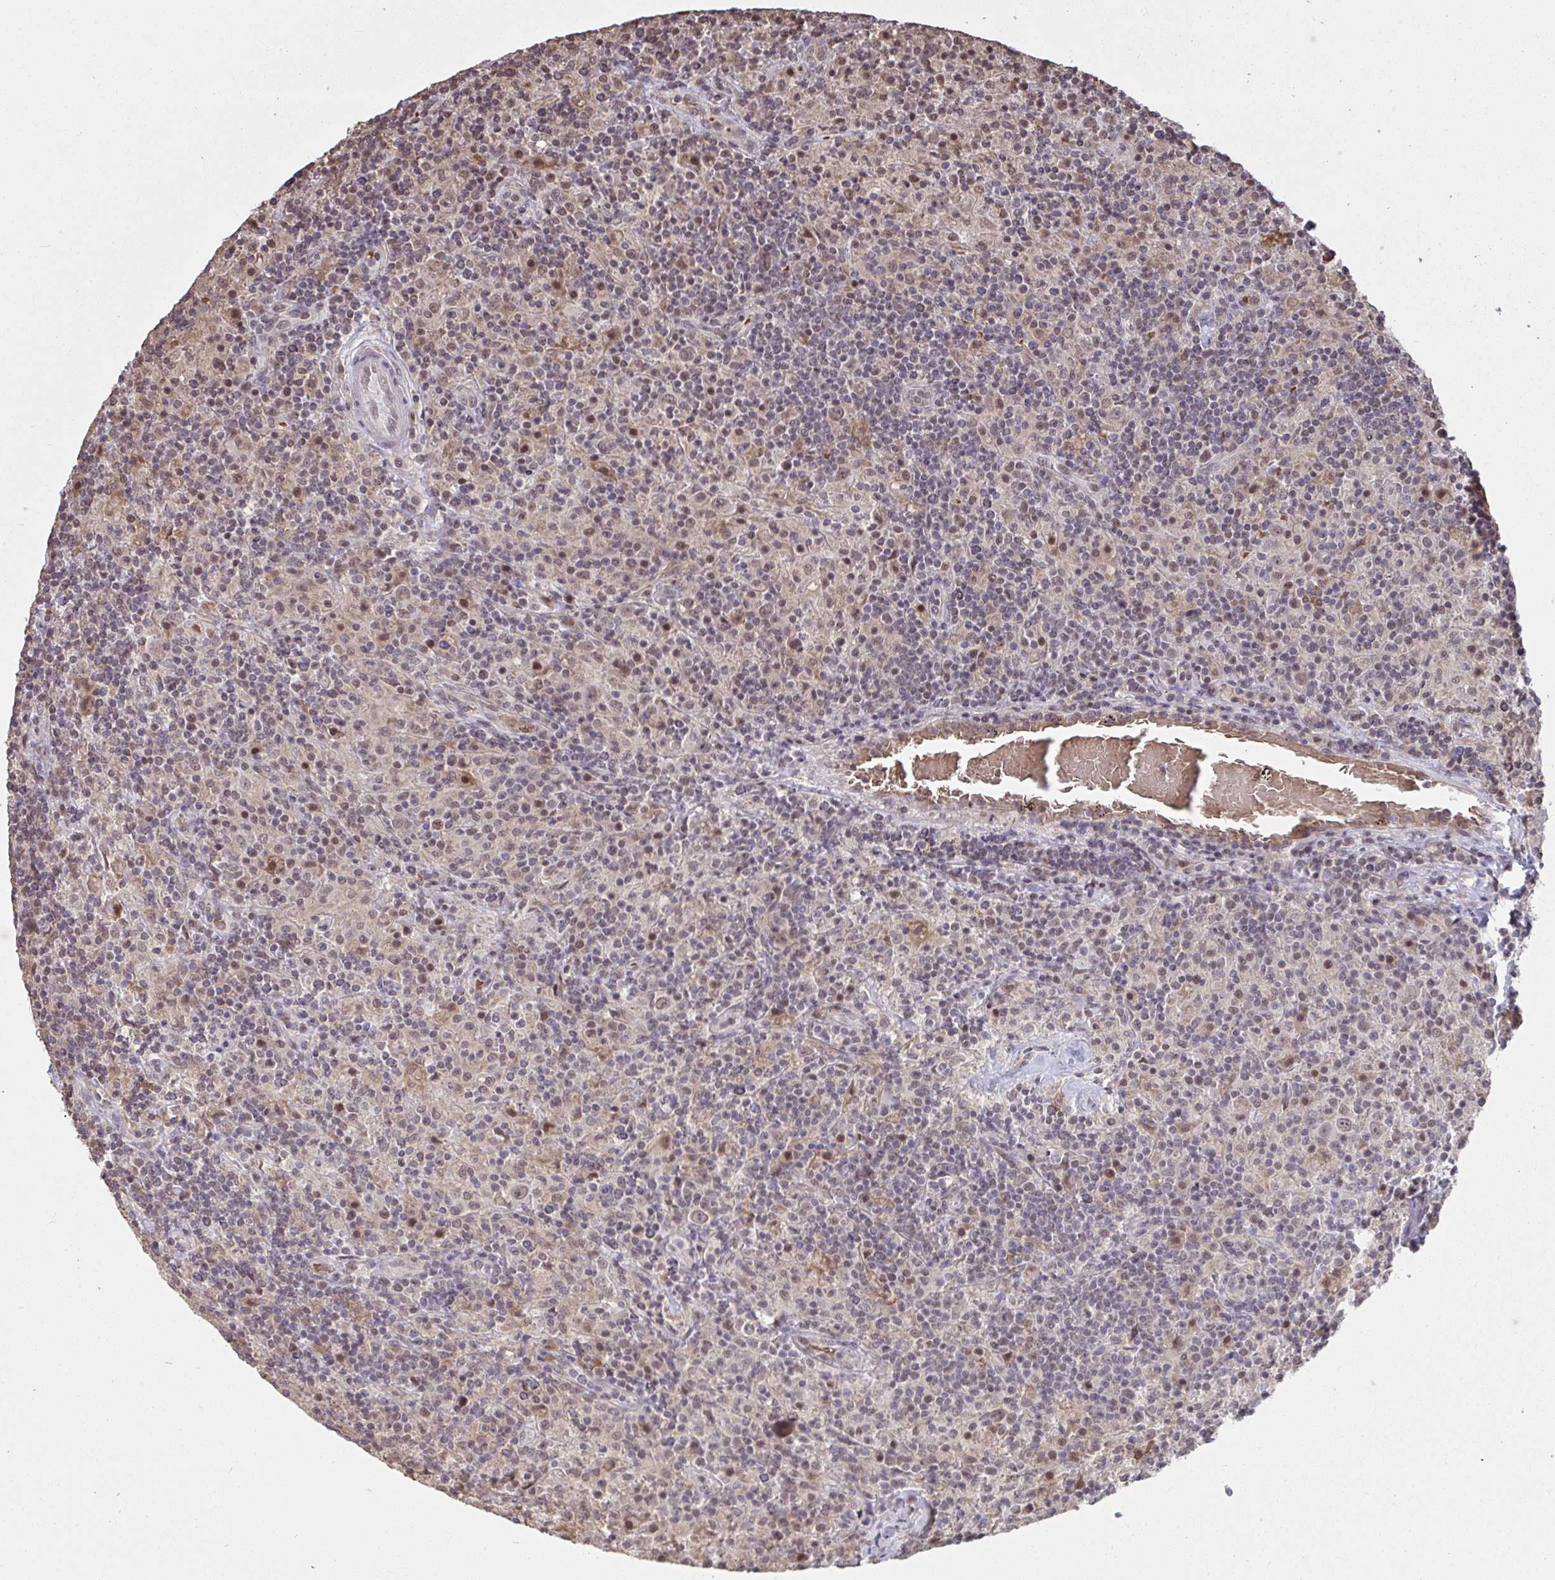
{"staining": {"intensity": "moderate", "quantity": ">75%", "location": "nuclear"}, "tissue": "lymphoma", "cell_type": "Tumor cells", "image_type": "cancer", "snomed": [{"axis": "morphology", "description": "Hodgkin's disease, NOS"}, {"axis": "topography", "description": "Lymph node"}], "caption": "Hodgkin's disease stained for a protein shows moderate nuclear positivity in tumor cells. The staining was performed using DAB (3,3'-diaminobenzidine), with brown indicating positive protein expression. Nuclei are stained blue with hematoxylin.", "gene": "SAP30", "patient": {"sex": "male", "age": 70}}